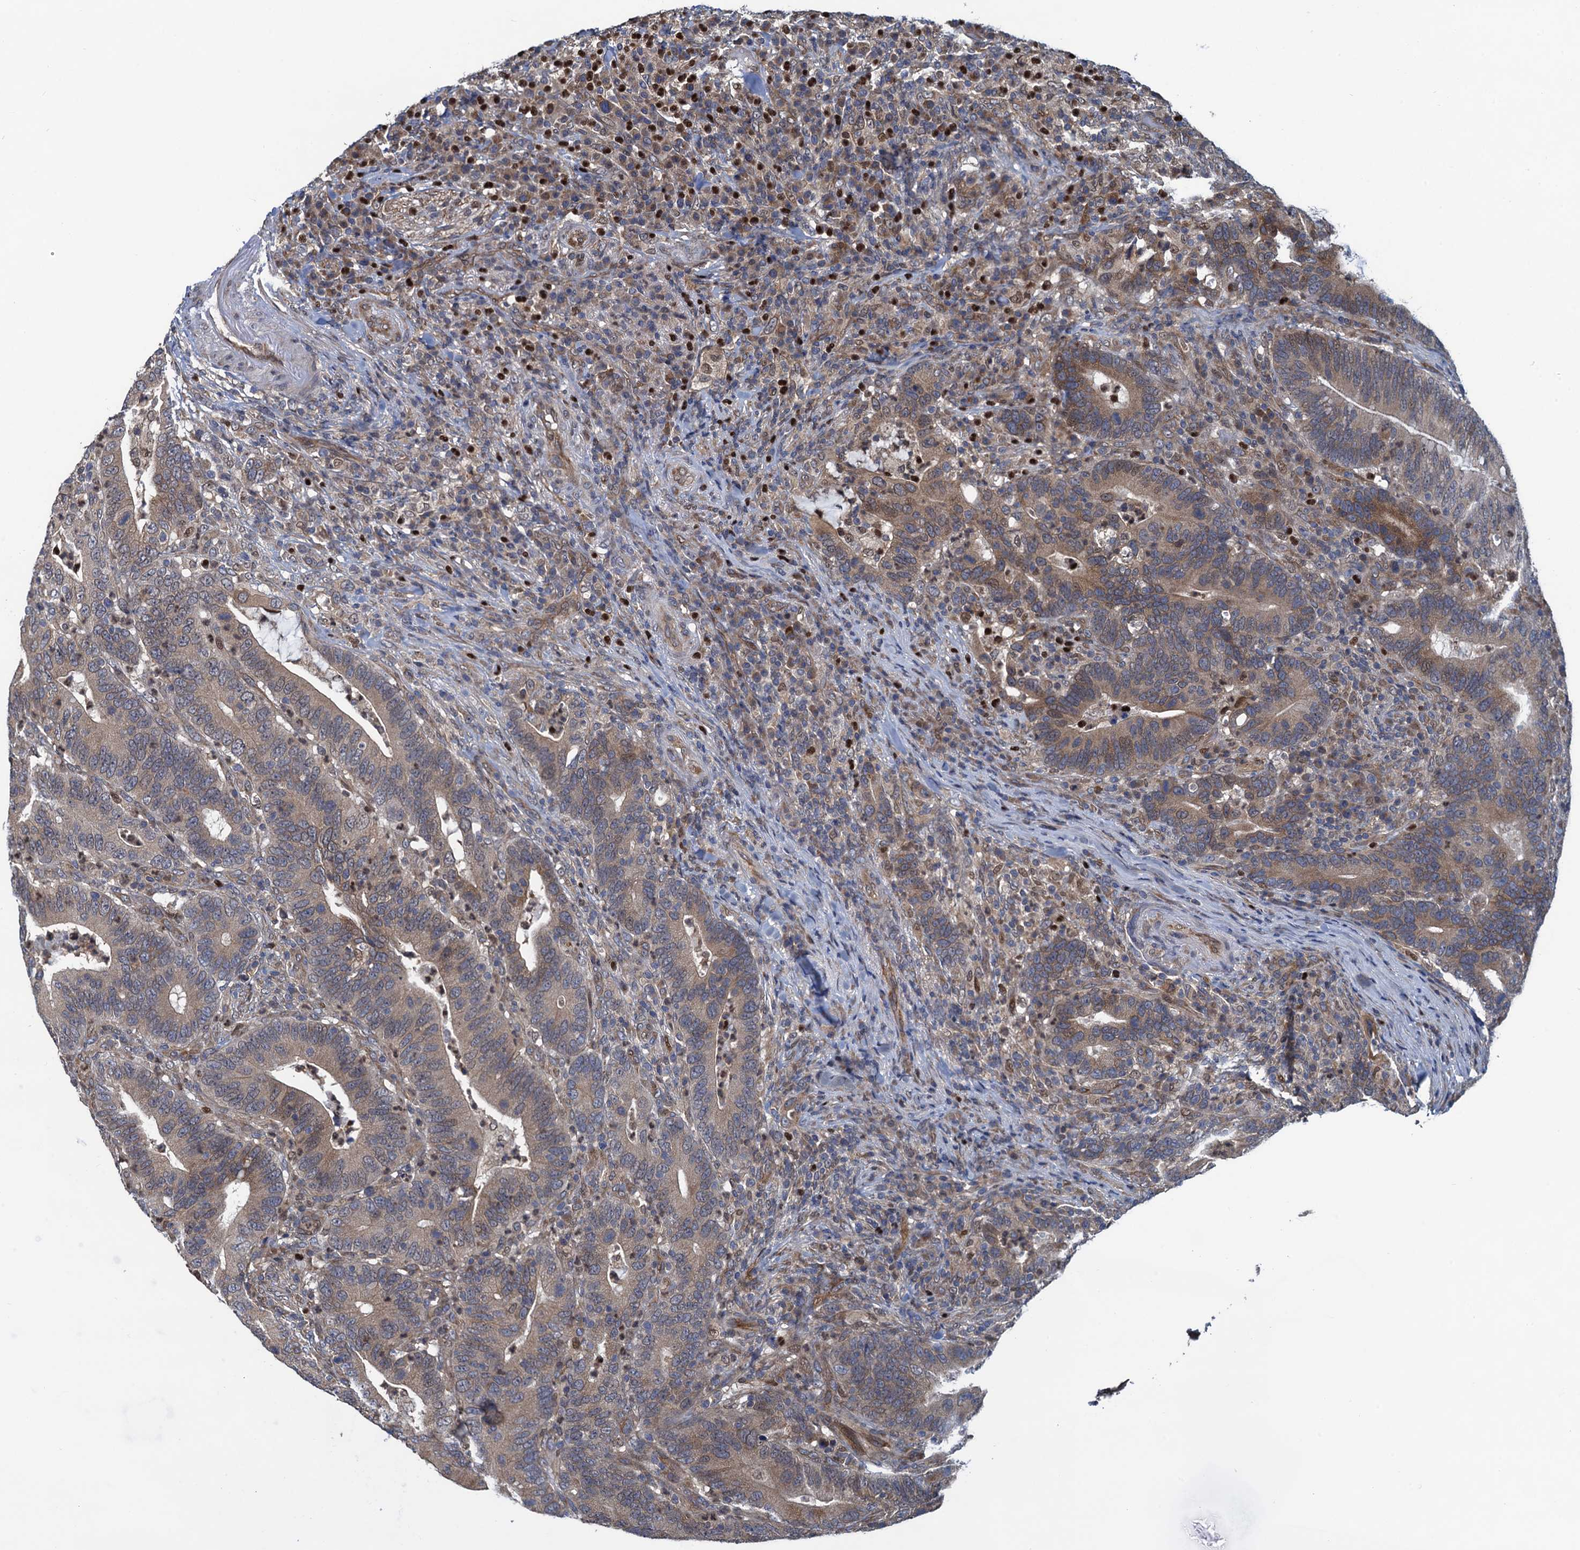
{"staining": {"intensity": "weak", "quantity": "25%-75%", "location": "cytoplasmic/membranous,nuclear"}, "tissue": "colorectal cancer", "cell_type": "Tumor cells", "image_type": "cancer", "snomed": [{"axis": "morphology", "description": "Adenocarcinoma, NOS"}, {"axis": "topography", "description": "Colon"}], "caption": "Protein expression analysis of colorectal adenocarcinoma shows weak cytoplasmic/membranous and nuclear expression in approximately 25%-75% of tumor cells.", "gene": "RNF125", "patient": {"sex": "female", "age": 66}}